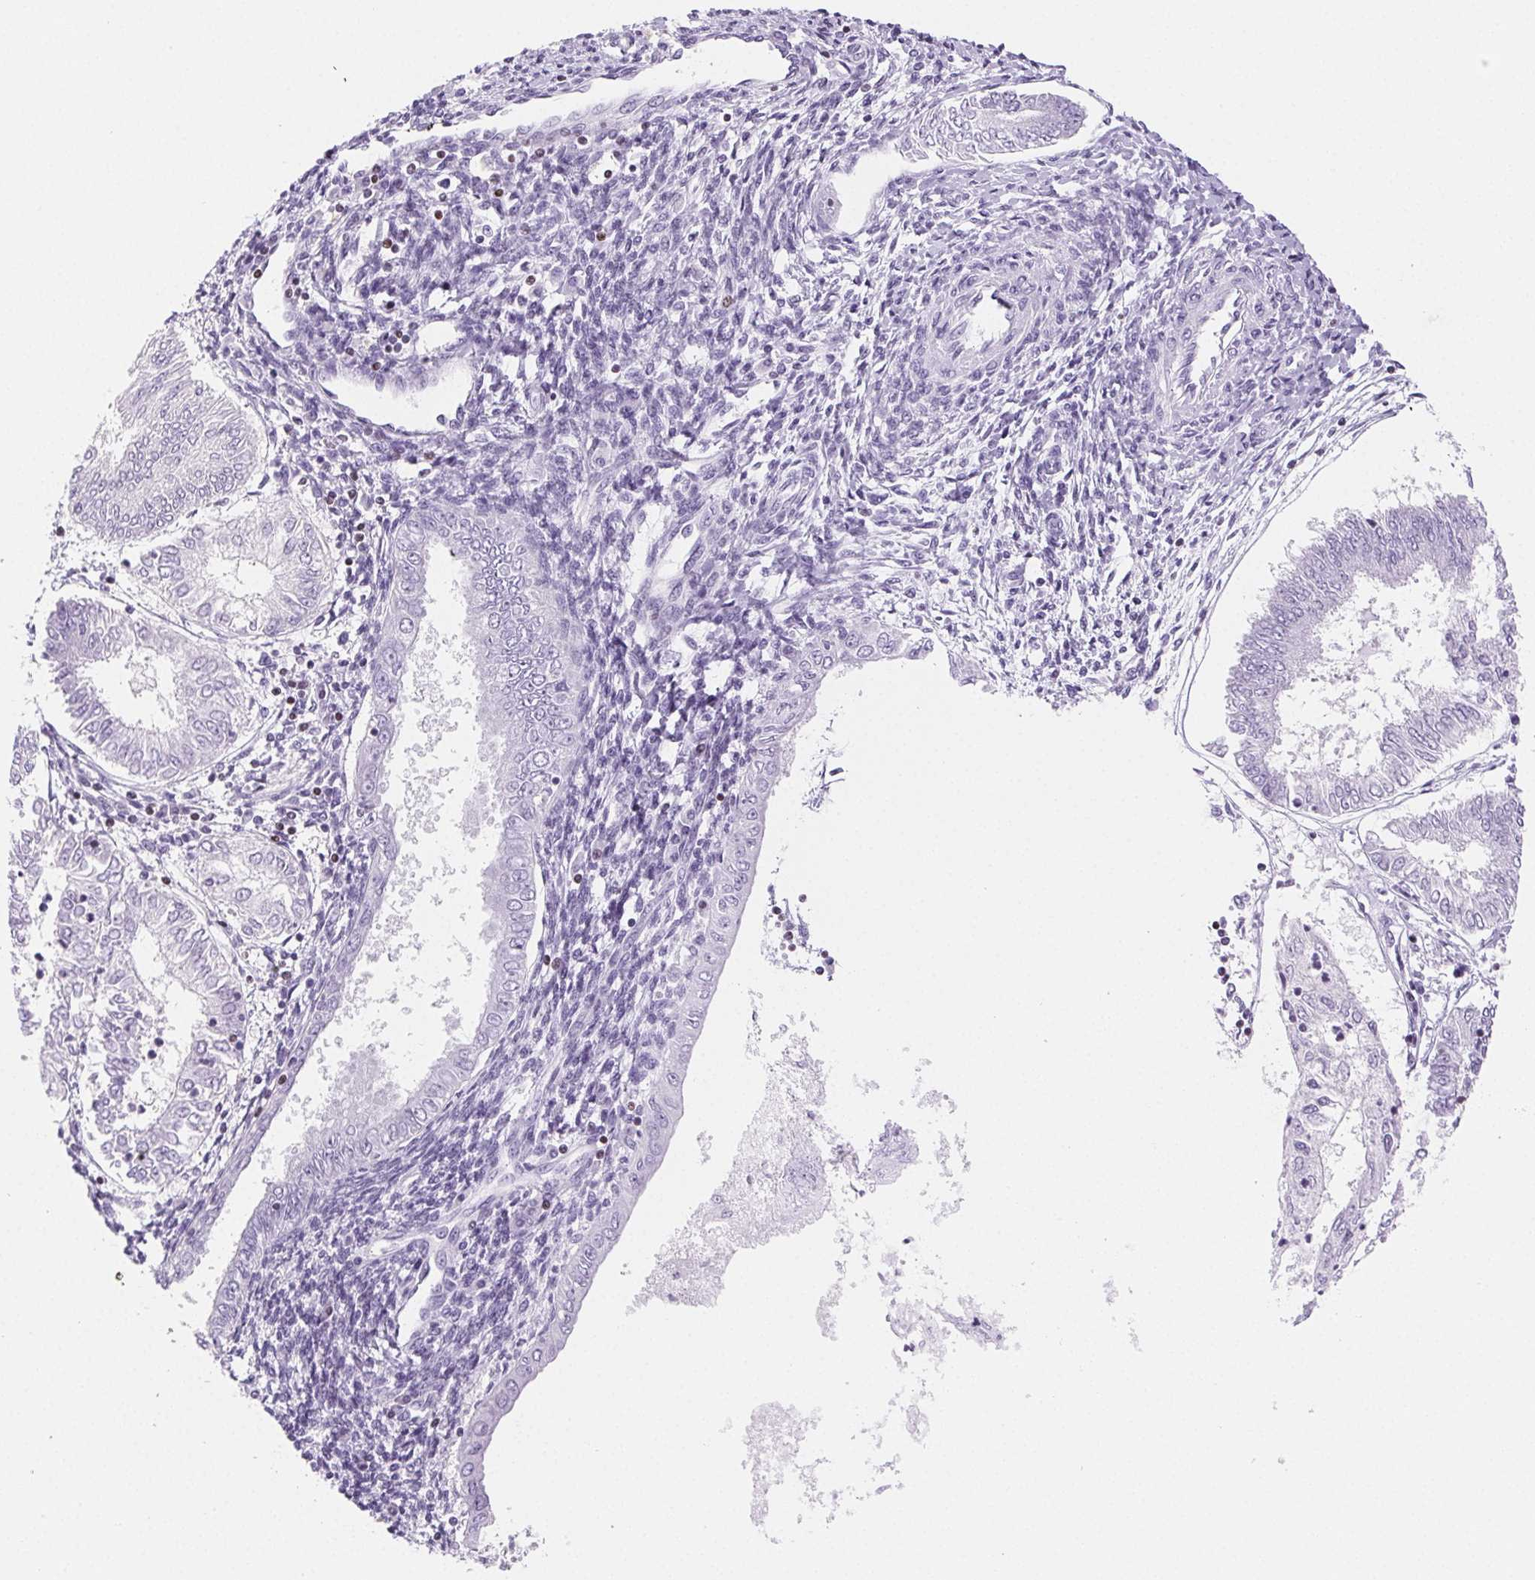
{"staining": {"intensity": "negative", "quantity": "none", "location": "none"}, "tissue": "endometrial cancer", "cell_type": "Tumor cells", "image_type": "cancer", "snomed": [{"axis": "morphology", "description": "Adenocarcinoma, NOS"}, {"axis": "topography", "description": "Endometrium"}], "caption": "The photomicrograph demonstrates no staining of tumor cells in endometrial cancer.", "gene": "BEND2", "patient": {"sex": "female", "age": 68}}